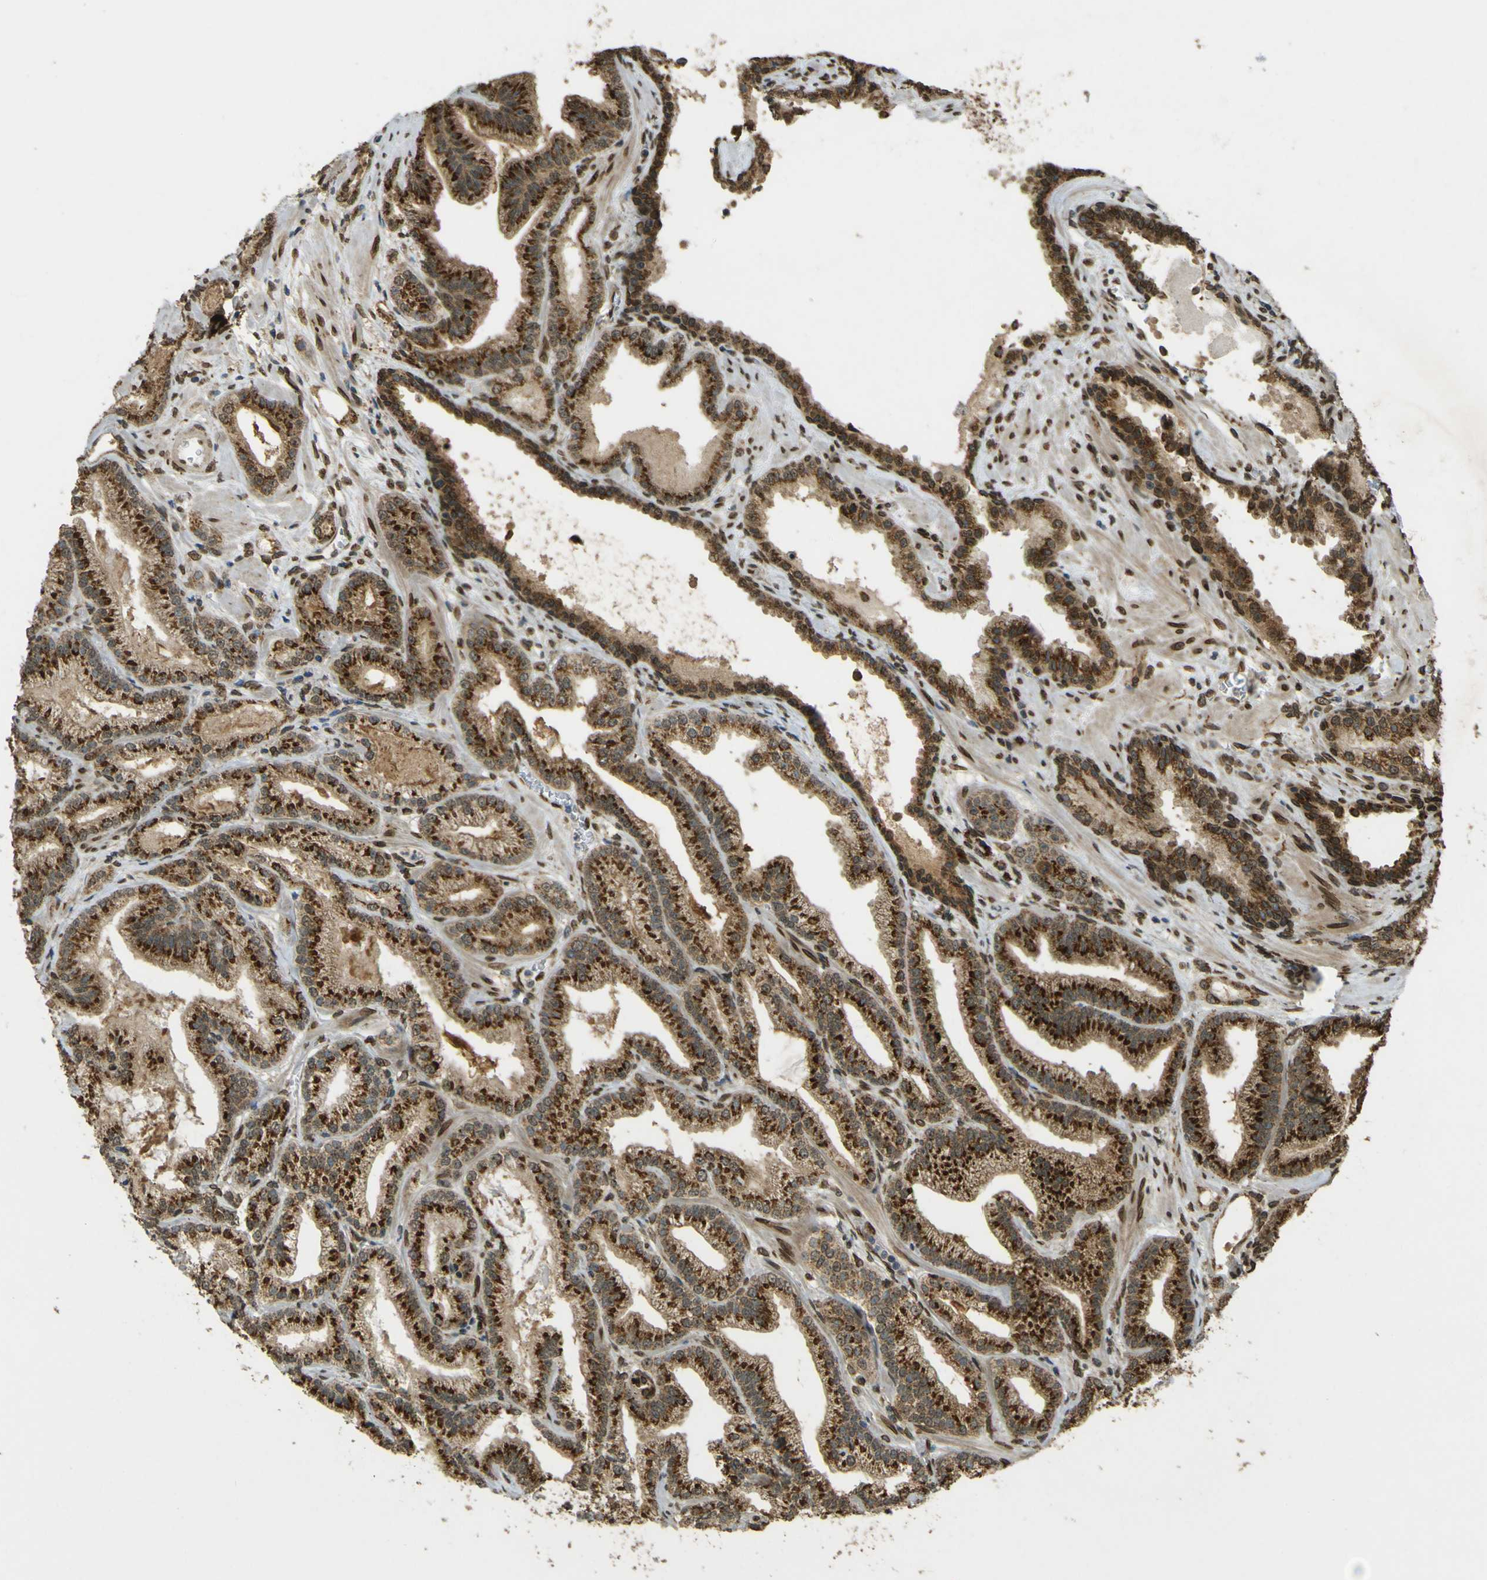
{"staining": {"intensity": "strong", "quantity": ">75%", "location": "cytoplasmic/membranous"}, "tissue": "prostate cancer", "cell_type": "Tumor cells", "image_type": "cancer", "snomed": [{"axis": "morphology", "description": "Adenocarcinoma, Low grade"}, {"axis": "topography", "description": "Prostate"}], "caption": "Low-grade adenocarcinoma (prostate) stained for a protein demonstrates strong cytoplasmic/membranous positivity in tumor cells. (DAB (3,3'-diaminobenzidine) IHC with brightfield microscopy, high magnification).", "gene": "GALNT1", "patient": {"sex": "male", "age": 59}}